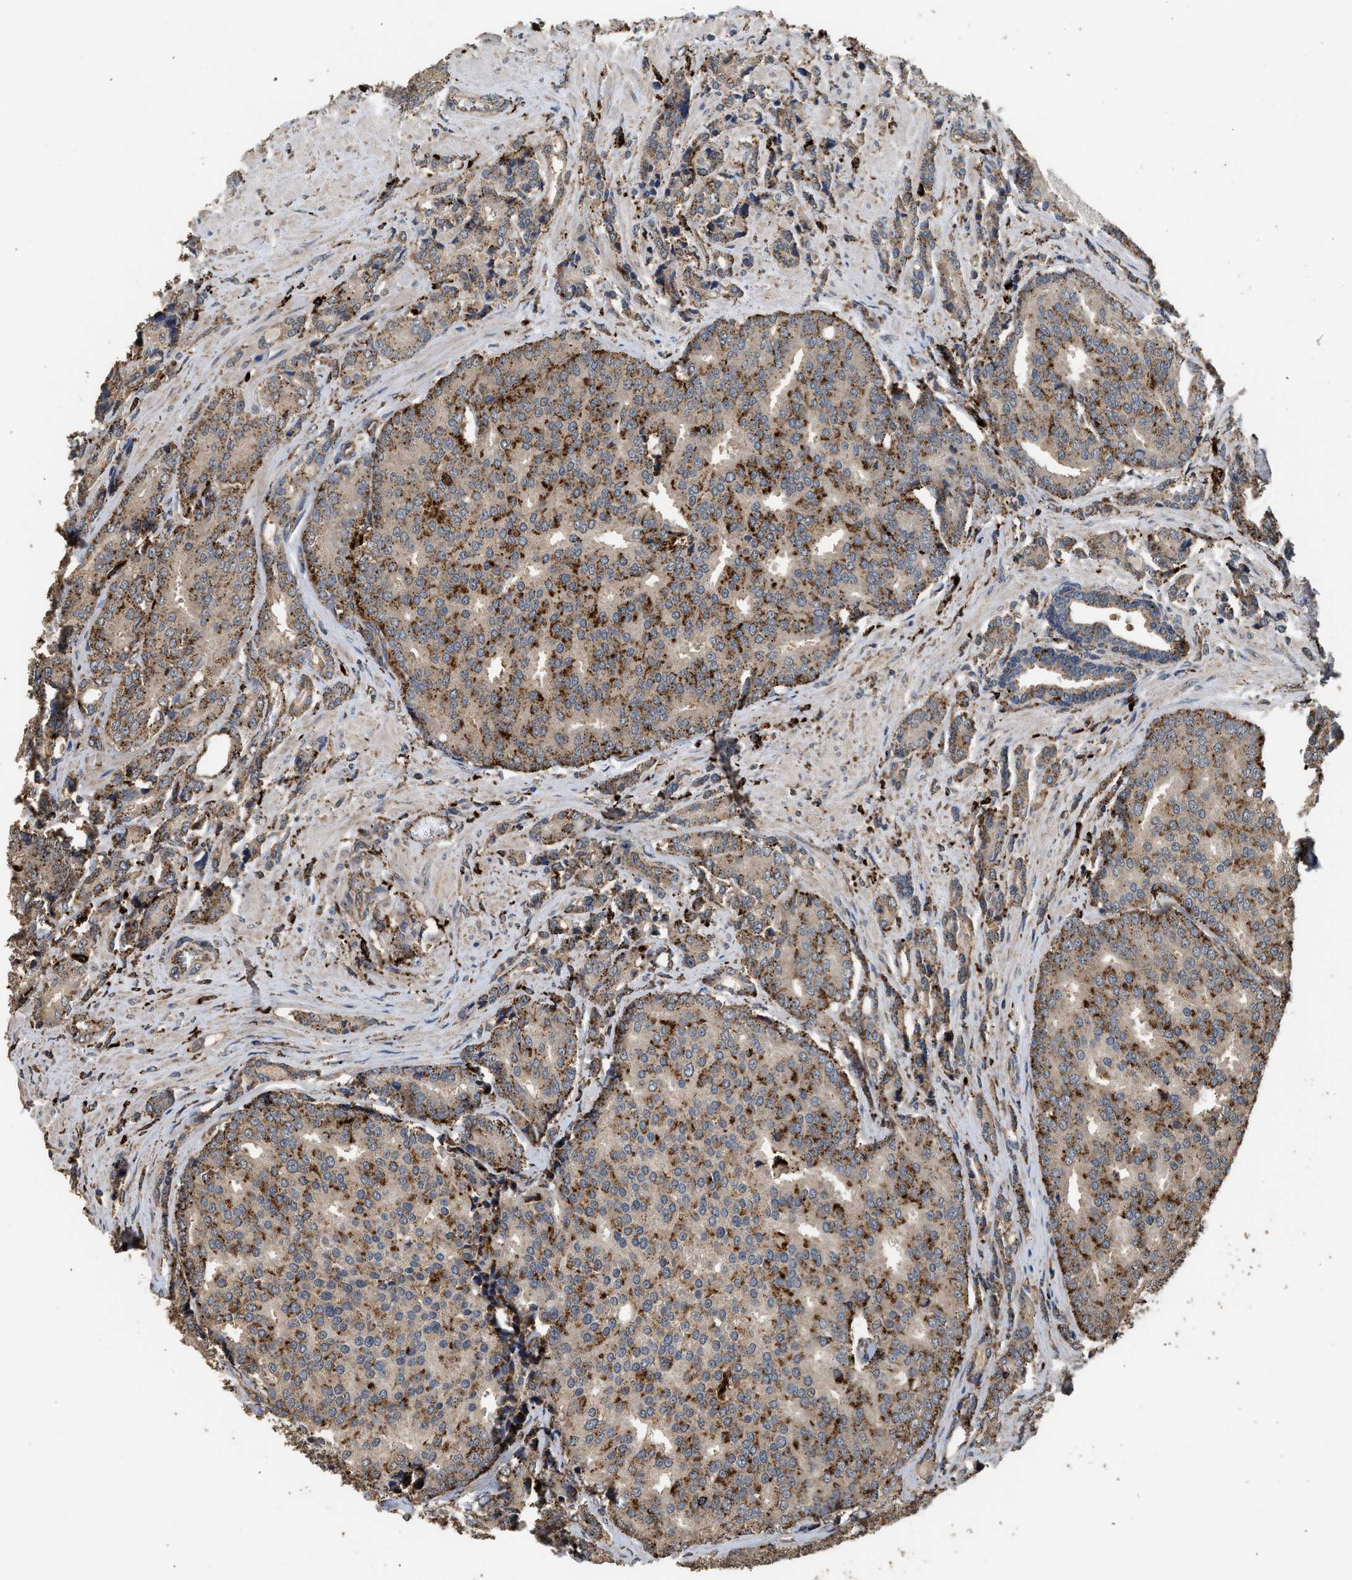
{"staining": {"intensity": "moderate", "quantity": ">75%", "location": "cytoplasmic/membranous"}, "tissue": "prostate cancer", "cell_type": "Tumor cells", "image_type": "cancer", "snomed": [{"axis": "morphology", "description": "Adenocarcinoma, High grade"}, {"axis": "topography", "description": "Prostate"}], "caption": "DAB (3,3'-diaminobenzidine) immunohistochemical staining of human prostate cancer demonstrates moderate cytoplasmic/membranous protein staining in about >75% of tumor cells.", "gene": "CTSV", "patient": {"sex": "male", "age": 50}}